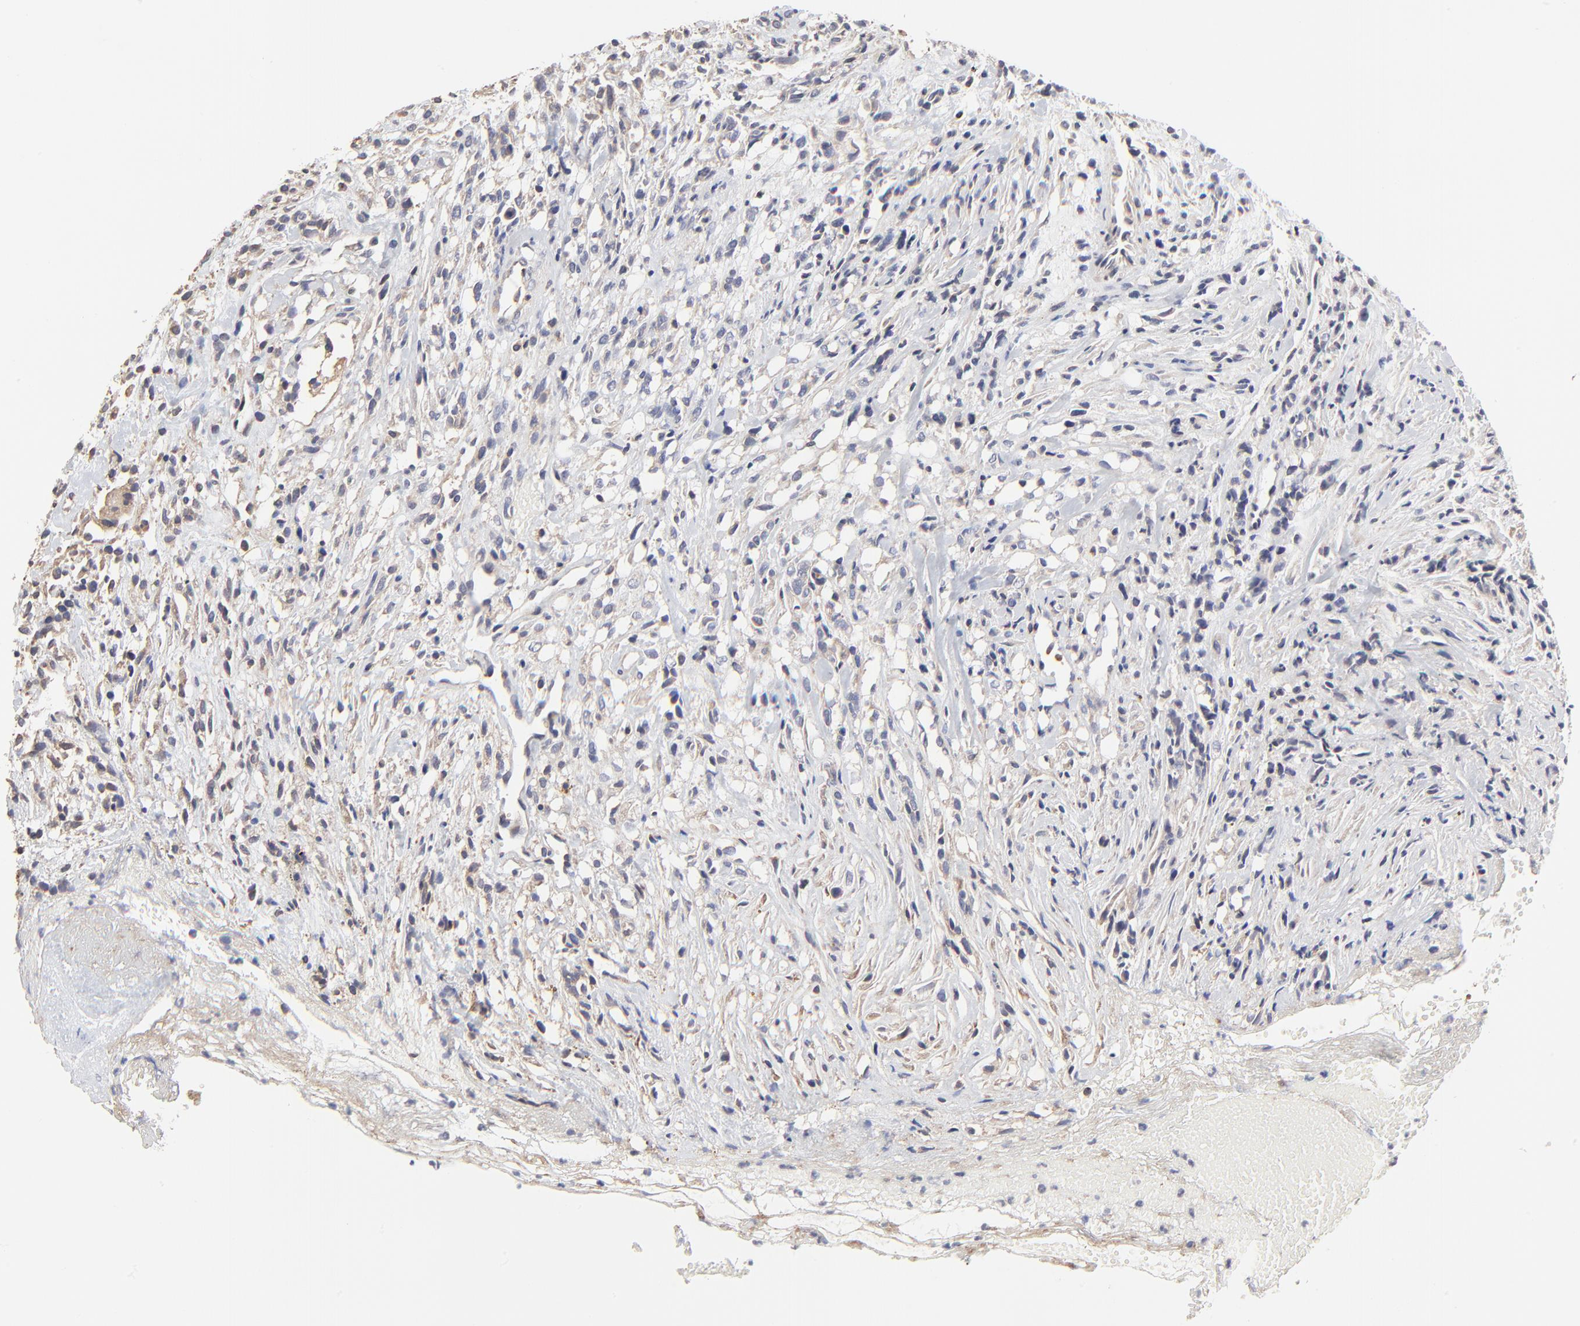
{"staining": {"intensity": "negative", "quantity": "none", "location": "none"}, "tissue": "glioma", "cell_type": "Tumor cells", "image_type": "cancer", "snomed": [{"axis": "morphology", "description": "Glioma, malignant, High grade"}, {"axis": "topography", "description": "Brain"}], "caption": "IHC of glioma demonstrates no staining in tumor cells.", "gene": "ELP2", "patient": {"sex": "male", "age": 66}}